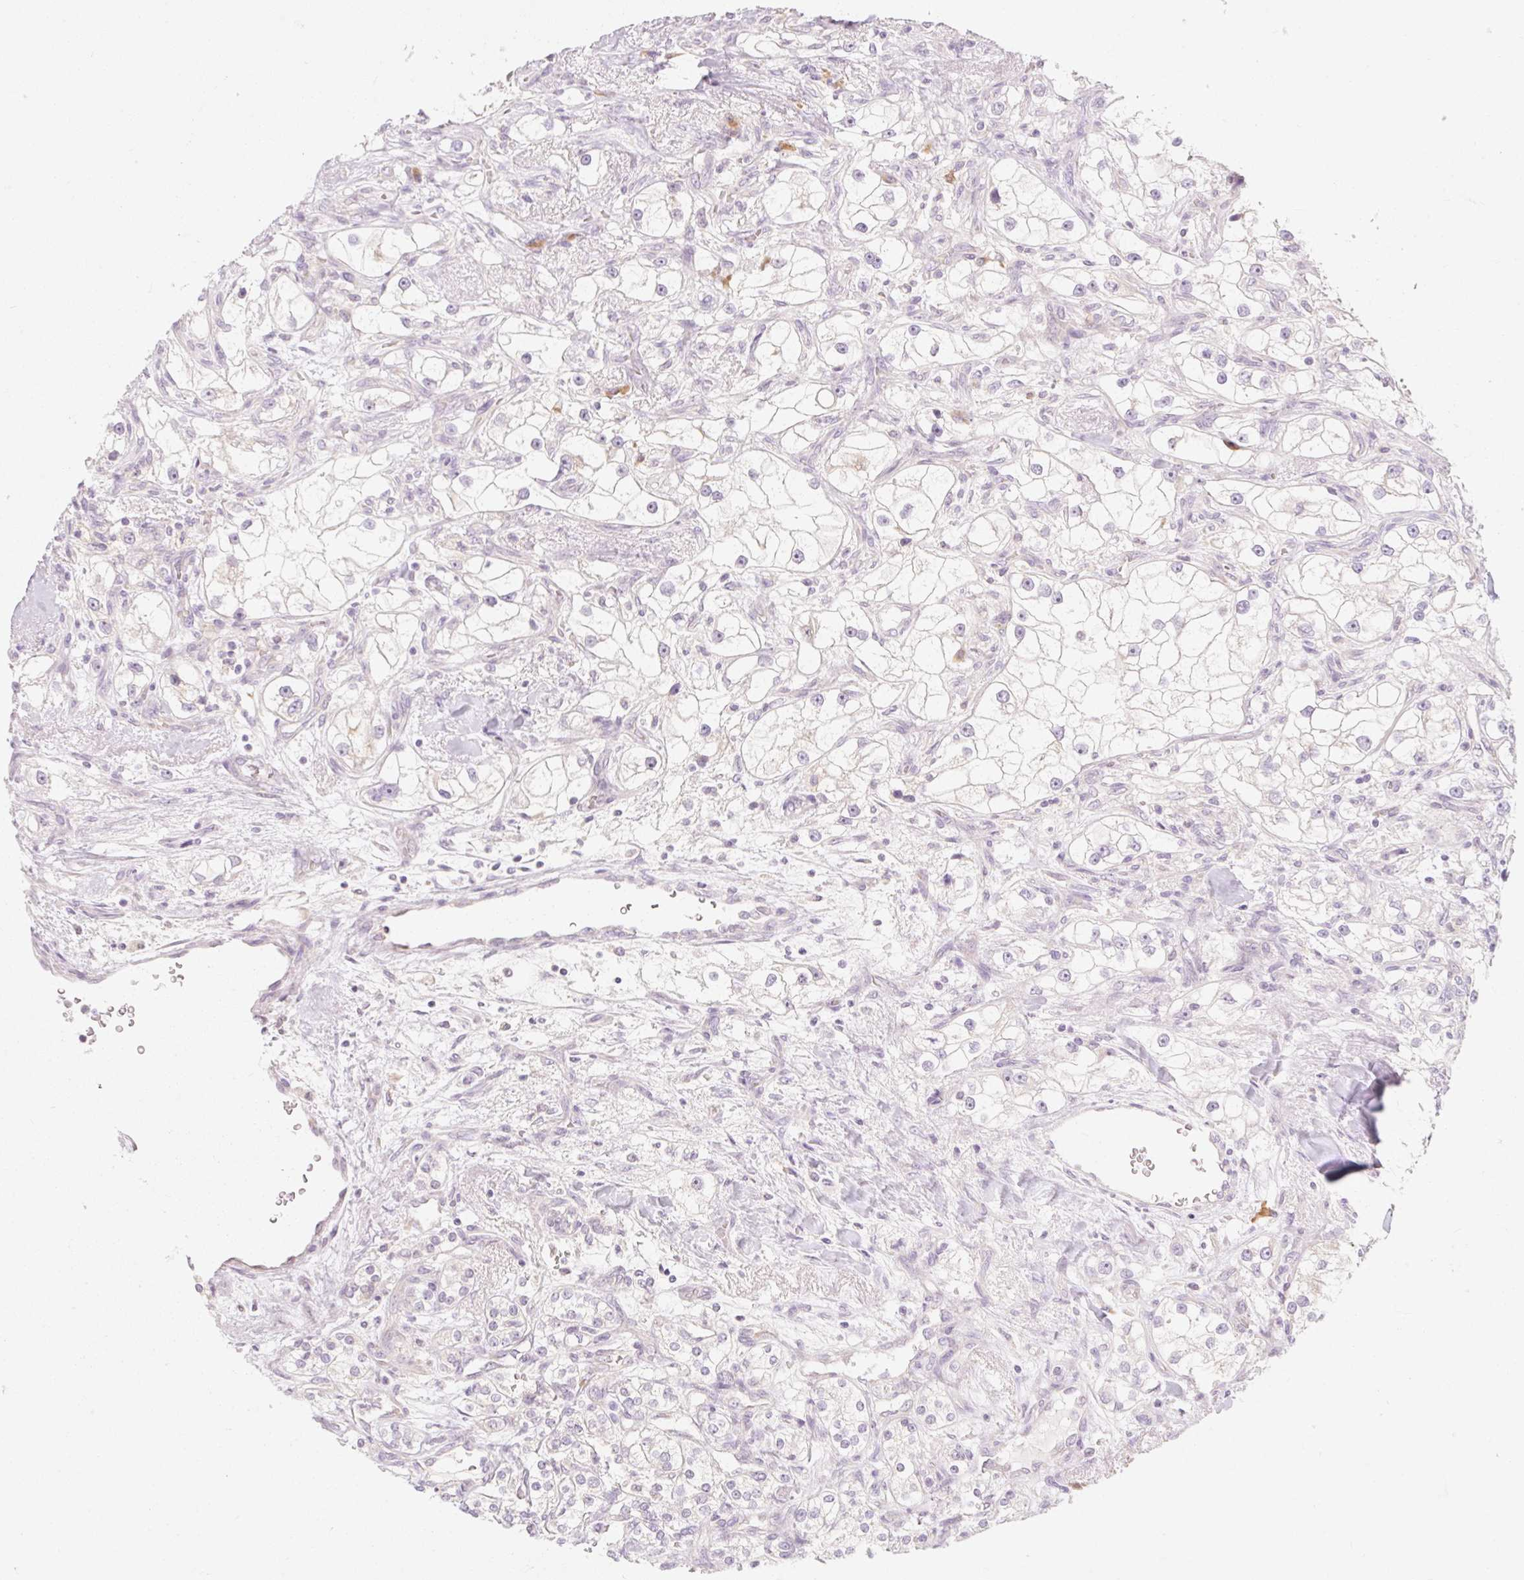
{"staining": {"intensity": "negative", "quantity": "none", "location": "none"}, "tissue": "renal cancer", "cell_type": "Tumor cells", "image_type": "cancer", "snomed": [{"axis": "morphology", "description": "Adenocarcinoma, NOS"}, {"axis": "topography", "description": "Kidney"}], "caption": "The image demonstrates no staining of tumor cells in adenocarcinoma (renal).", "gene": "MYO1D", "patient": {"sex": "male", "age": 77}}